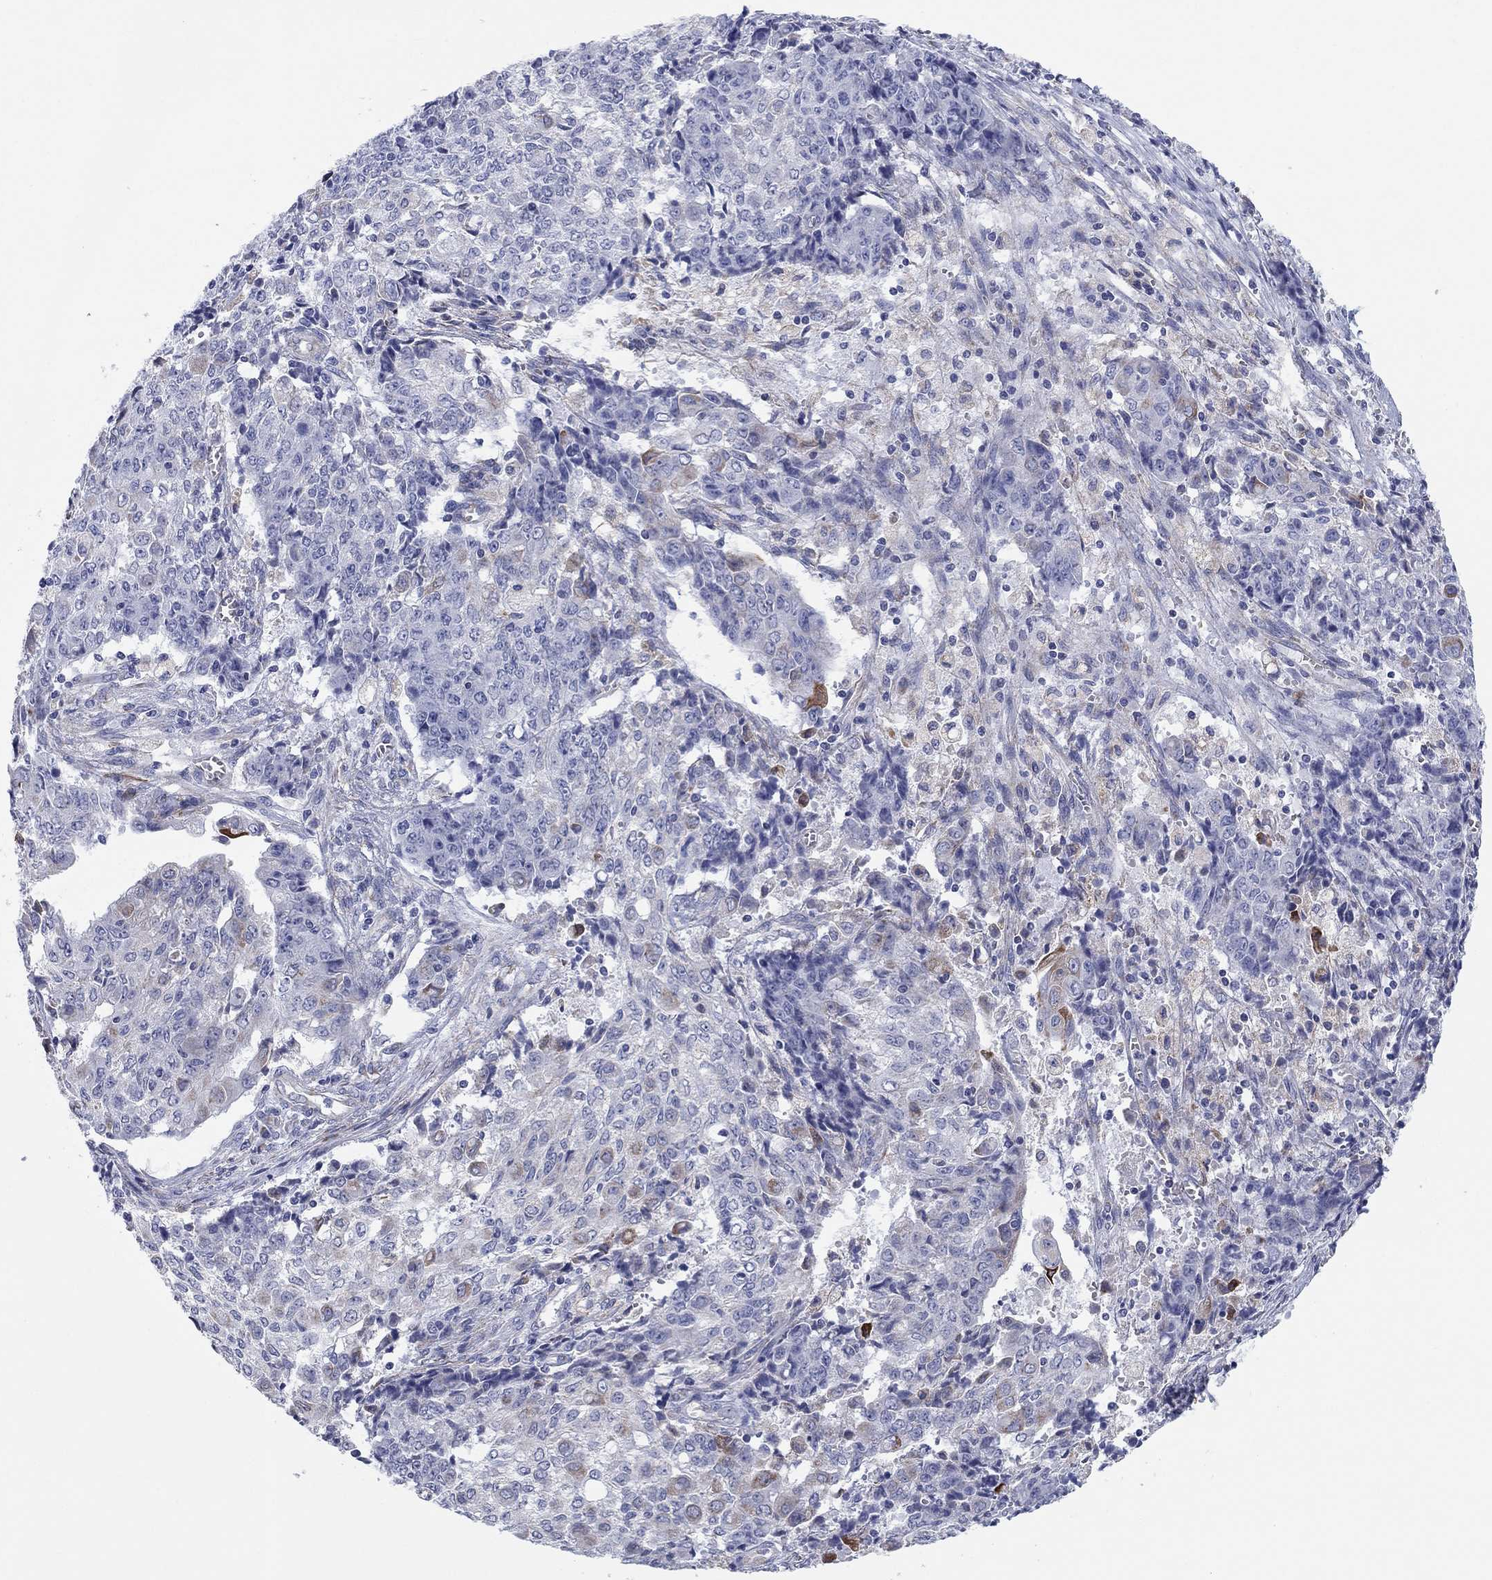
{"staining": {"intensity": "moderate", "quantity": "<25%", "location": "cytoplasmic/membranous"}, "tissue": "ovarian cancer", "cell_type": "Tumor cells", "image_type": "cancer", "snomed": [{"axis": "morphology", "description": "Carcinoma, endometroid"}, {"axis": "topography", "description": "Ovary"}], "caption": "Human ovarian cancer stained with a brown dye shows moderate cytoplasmic/membranous positive positivity in approximately <25% of tumor cells.", "gene": "MGST3", "patient": {"sex": "female", "age": 42}}